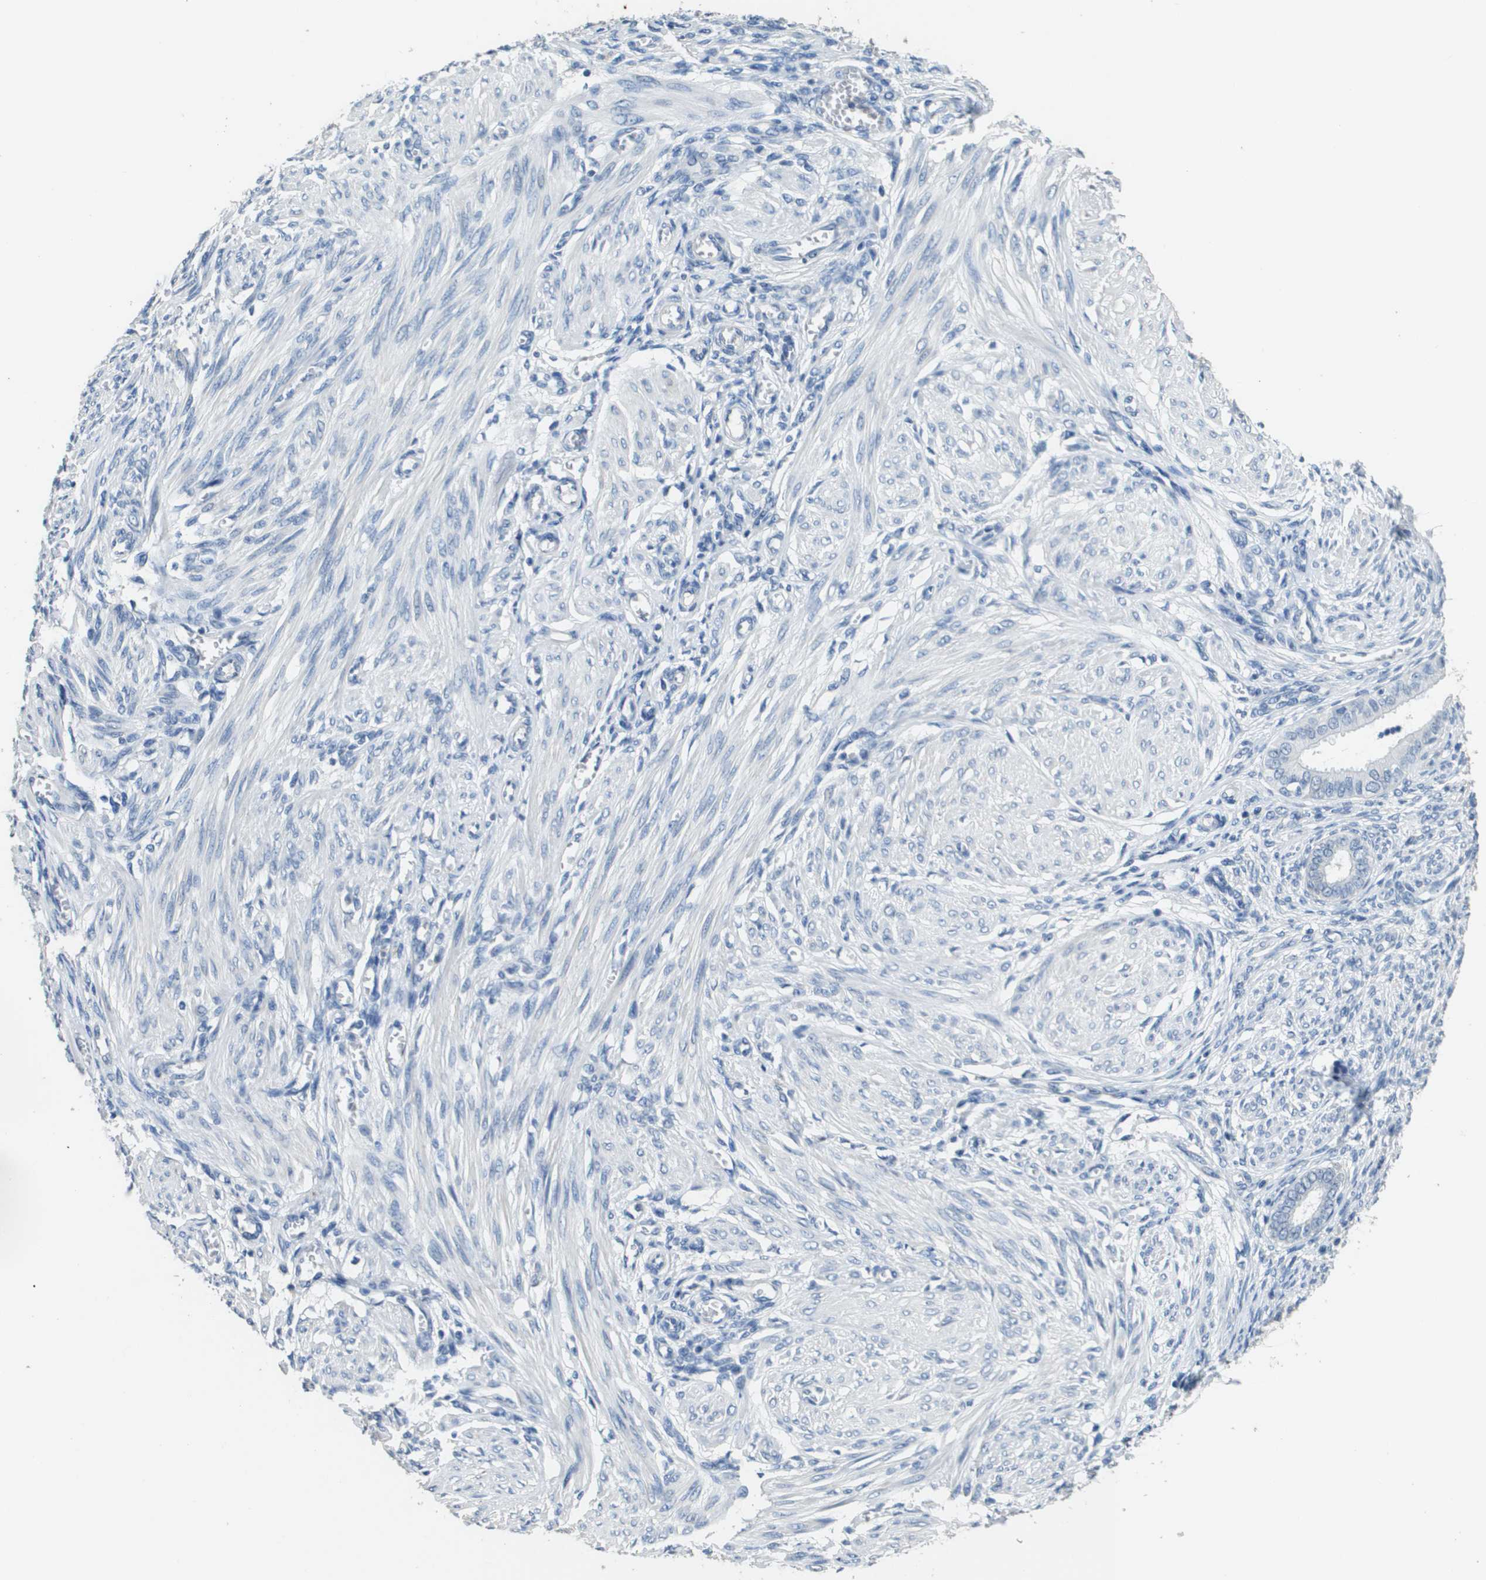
{"staining": {"intensity": "negative", "quantity": "none", "location": "none"}, "tissue": "endometrium", "cell_type": "Cells in endometrial stroma", "image_type": "normal", "snomed": [{"axis": "morphology", "description": "Normal tissue, NOS"}, {"axis": "topography", "description": "Endometrium"}], "caption": "Immunohistochemistry (IHC) of benign human endometrium shows no positivity in cells in endometrial stroma.", "gene": "MT3", "patient": {"sex": "female", "age": 72}}